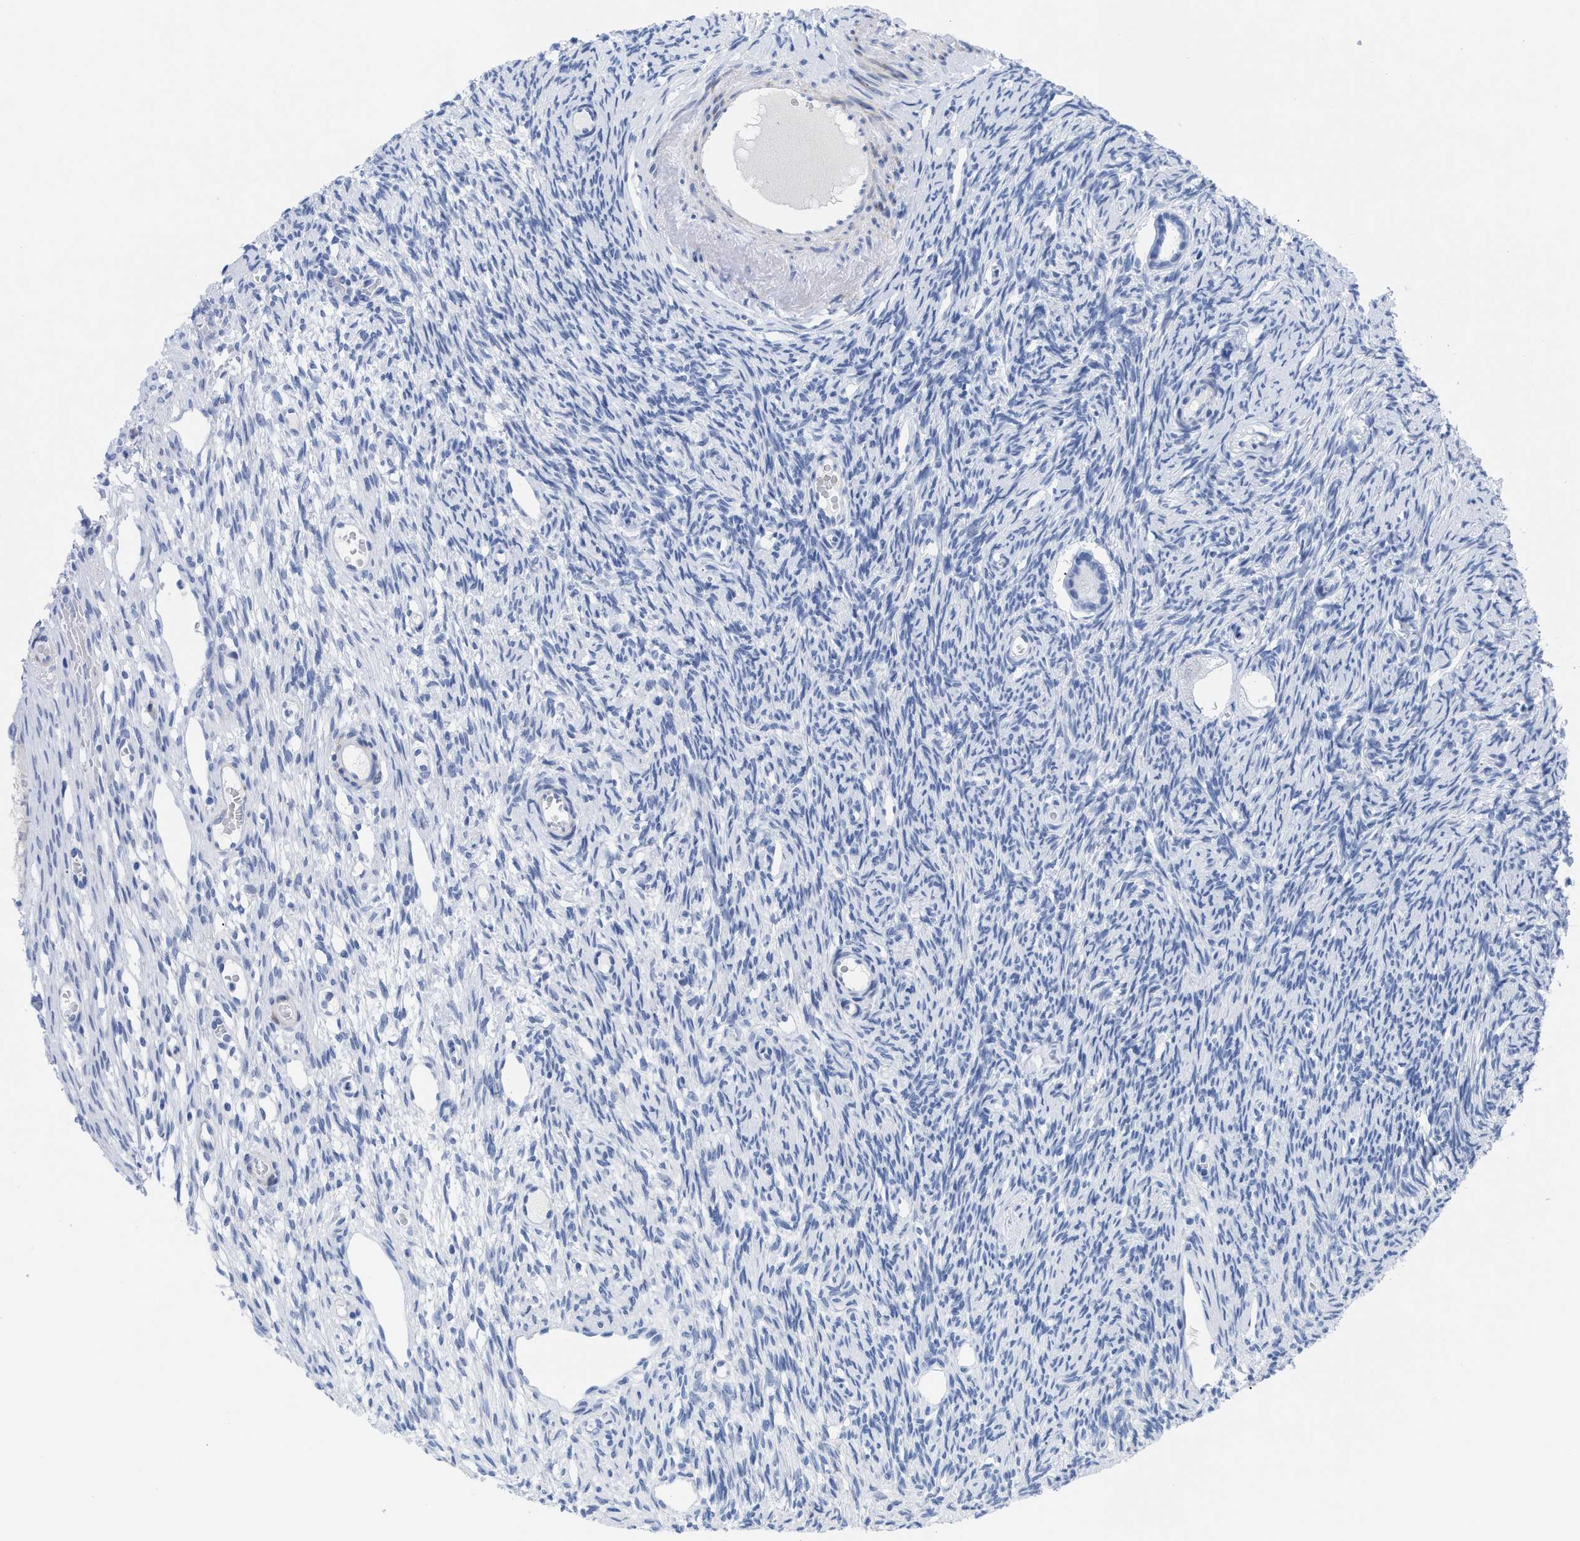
{"staining": {"intensity": "negative", "quantity": "none", "location": "none"}, "tissue": "ovary", "cell_type": "Follicle cells", "image_type": "normal", "snomed": [{"axis": "morphology", "description": "Normal tissue, NOS"}, {"axis": "topography", "description": "Ovary"}], "caption": "A high-resolution micrograph shows immunohistochemistry staining of normal ovary, which demonstrates no significant positivity in follicle cells.", "gene": "DUSP26", "patient": {"sex": "female", "age": 33}}